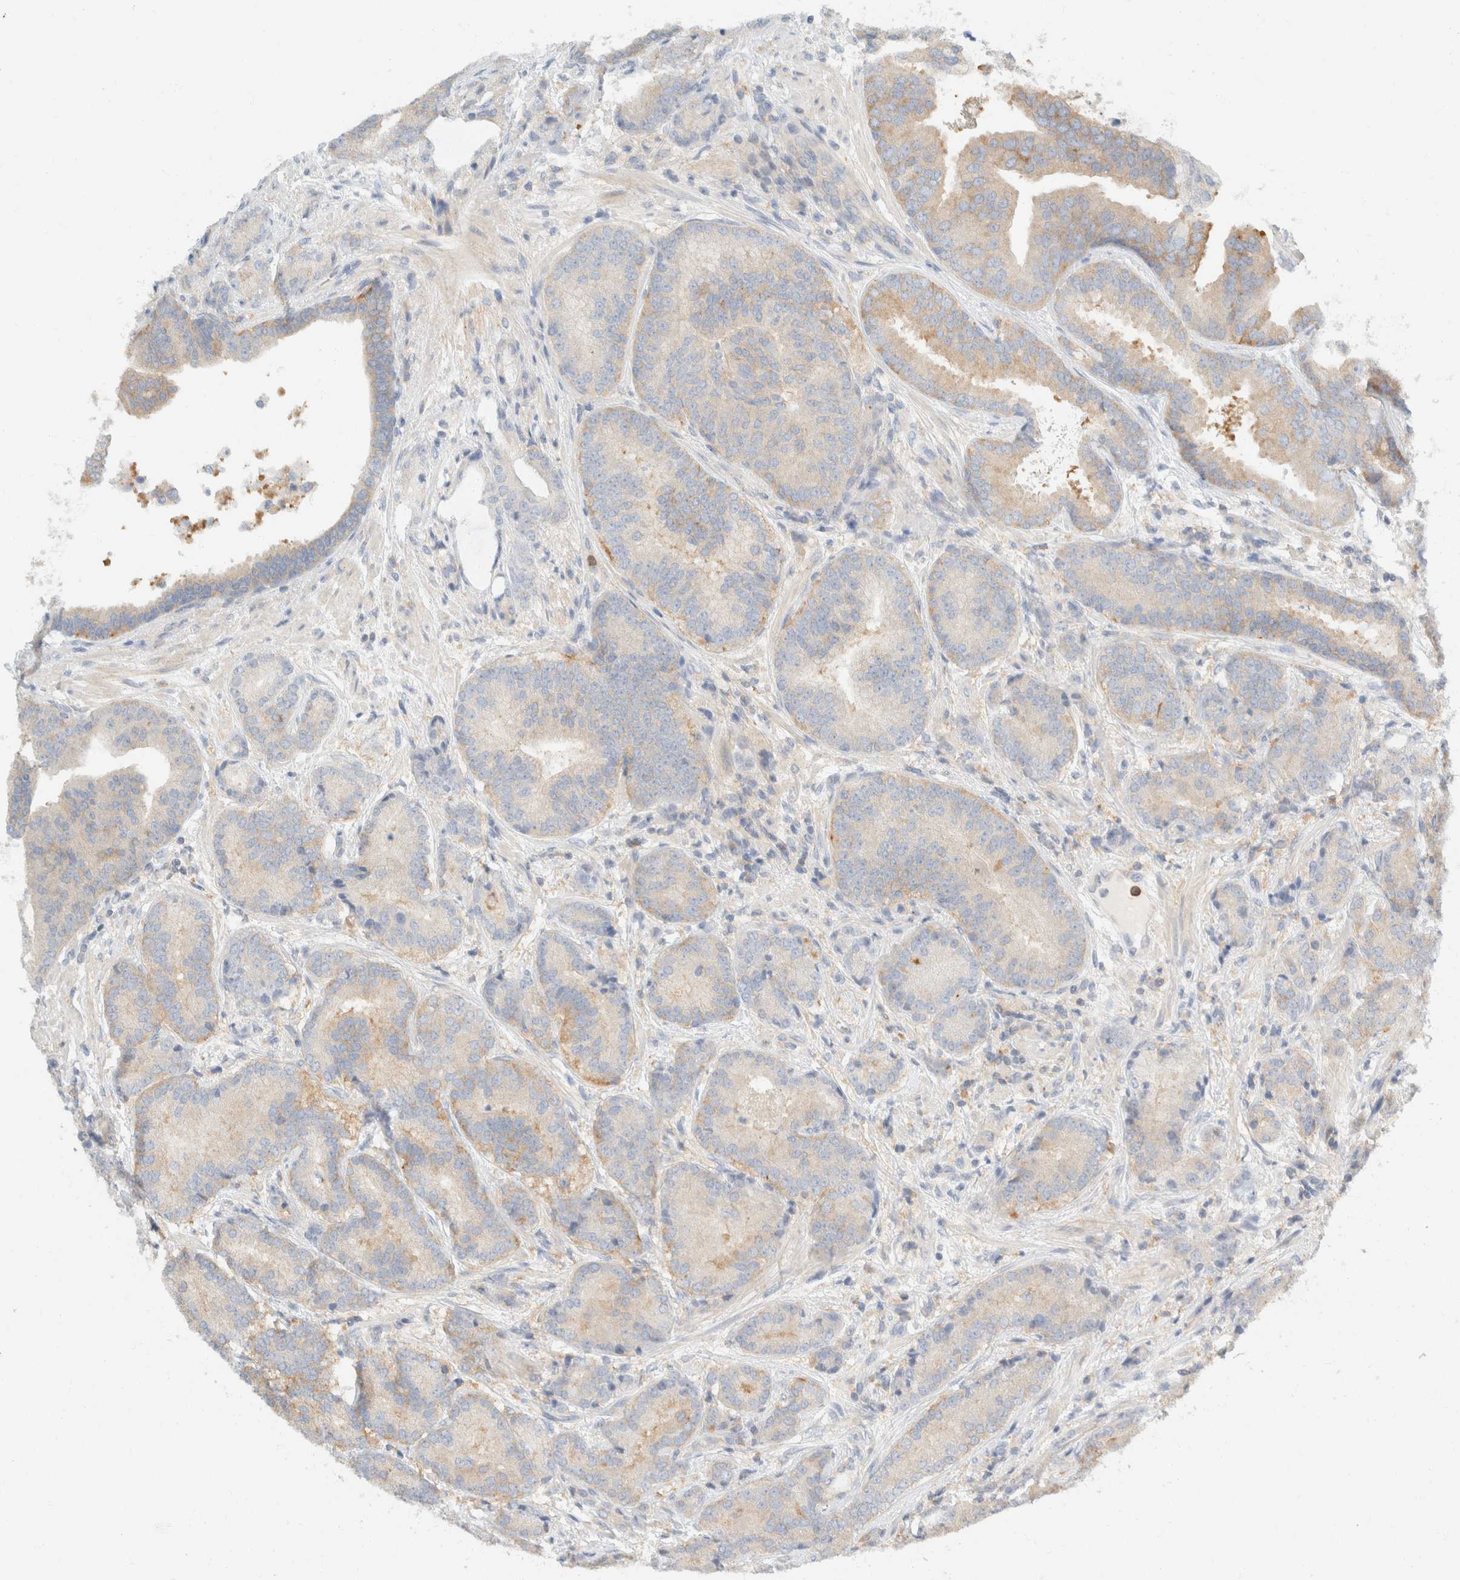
{"staining": {"intensity": "weak", "quantity": "25%-75%", "location": "cytoplasmic/membranous"}, "tissue": "prostate cancer", "cell_type": "Tumor cells", "image_type": "cancer", "snomed": [{"axis": "morphology", "description": "Adenocarcinoma, High grade"}, {"axis": "topography", "description": "Prostate"}], "caption": "Immunohistochemistry (IHC) of human high-grade adenocarcinoma (prostate) demonstrates low levels of weak cytoplasmic/membranous positivity in about 25%-75% of tumor cells.", "gene": "SH3GLB2", "patient": {"sex": "male", "age": 55}}